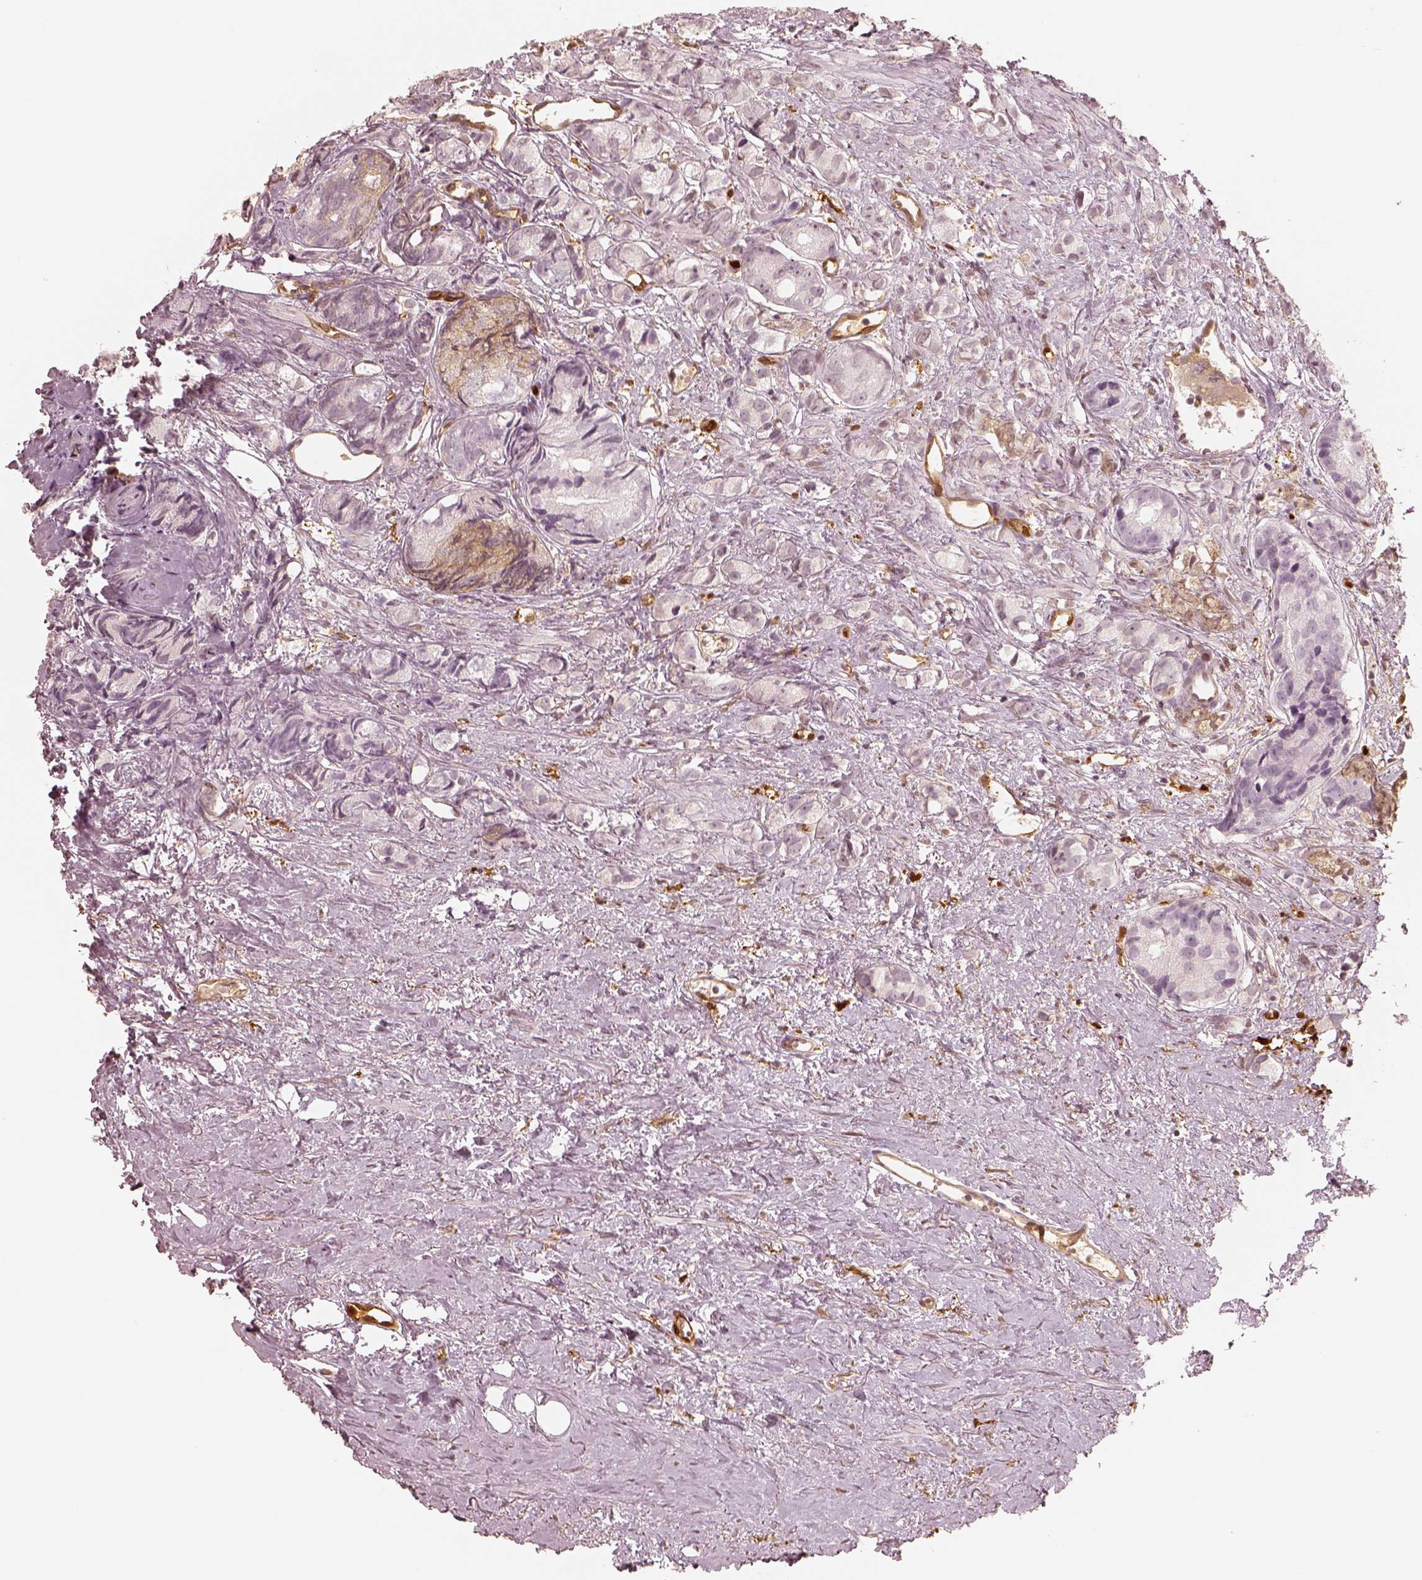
{"staining": {"intensity": "negative", "quantity": "none", "location": "none"}, "tissue": "prostate cancer", "cell_type": "Tumor cells", "image_type": "cancer", "snomed": [{"axis": "morphology", "description": "Adenocarcinoma, High grade"}, {"axis": "topography", "description": "Prostate"}], "caption": "Human prostate cancer (adenocarcinoma (high-grade)) stained for a protein using immunohistochemistry (IHC) shows no staining in tumor cells.", "gene": "FSCN1", "patient": {"sex": "male", "age": 81}}